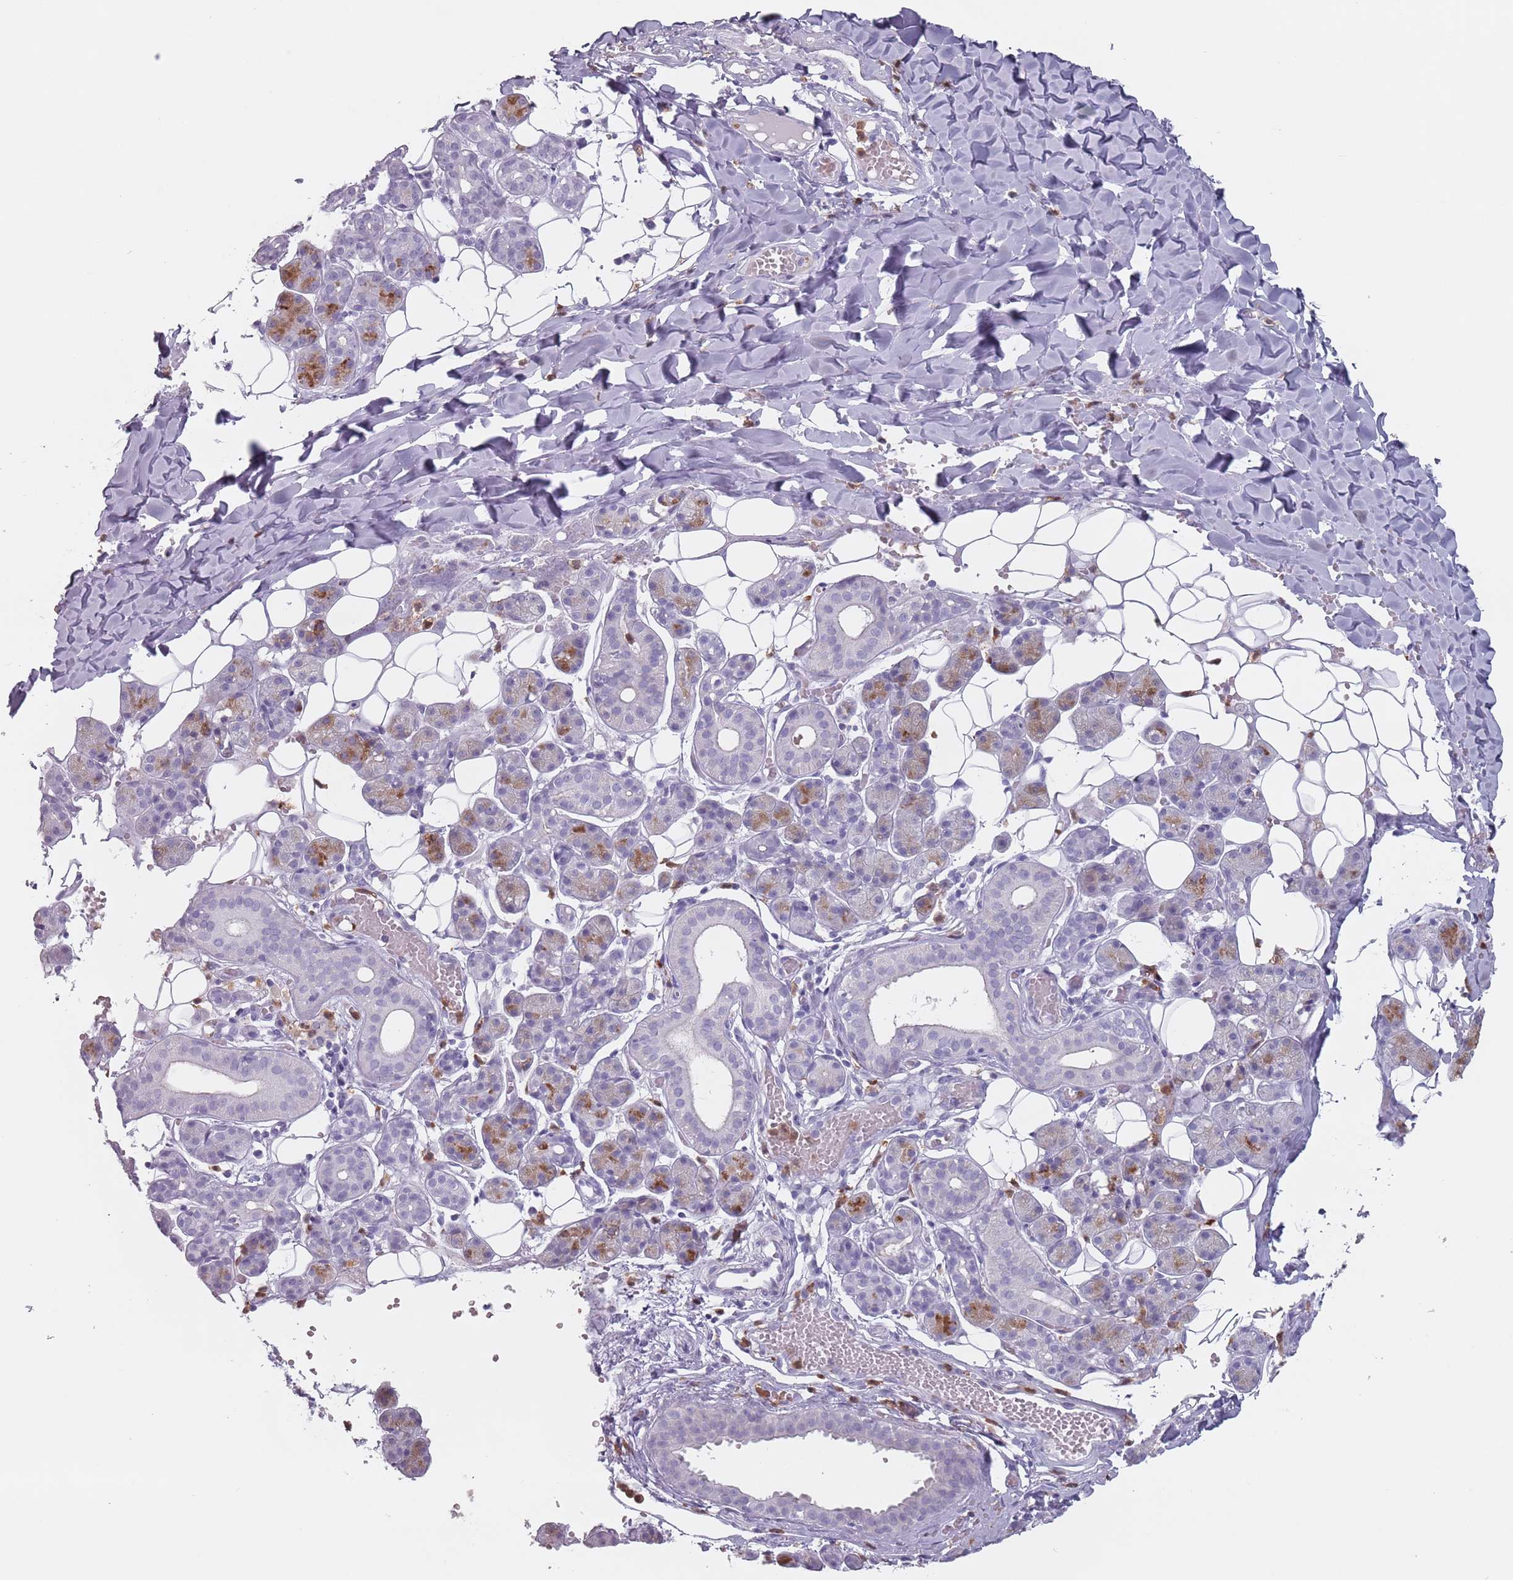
{"staining": {"intensity": "strong", "quantity": "<25%", "location": "cytoplasmic/membranous"}, "tissue": "salivary gland", "cell_type": "Glandular cells", "image_type": "normal", "snomed": [{"axis": "morphology", "description": "Normal tissue, NOS"}, {"axis": "topography", "description": "Salivary gland"}], "caption": "Human salivary gland stained for a protein (brown) reveals strong cytoplasmic/membranous positive staining in about <25% of glandular cells.", "gene": "ZNF584", "patient": {"sex": "female", "age": 33}}